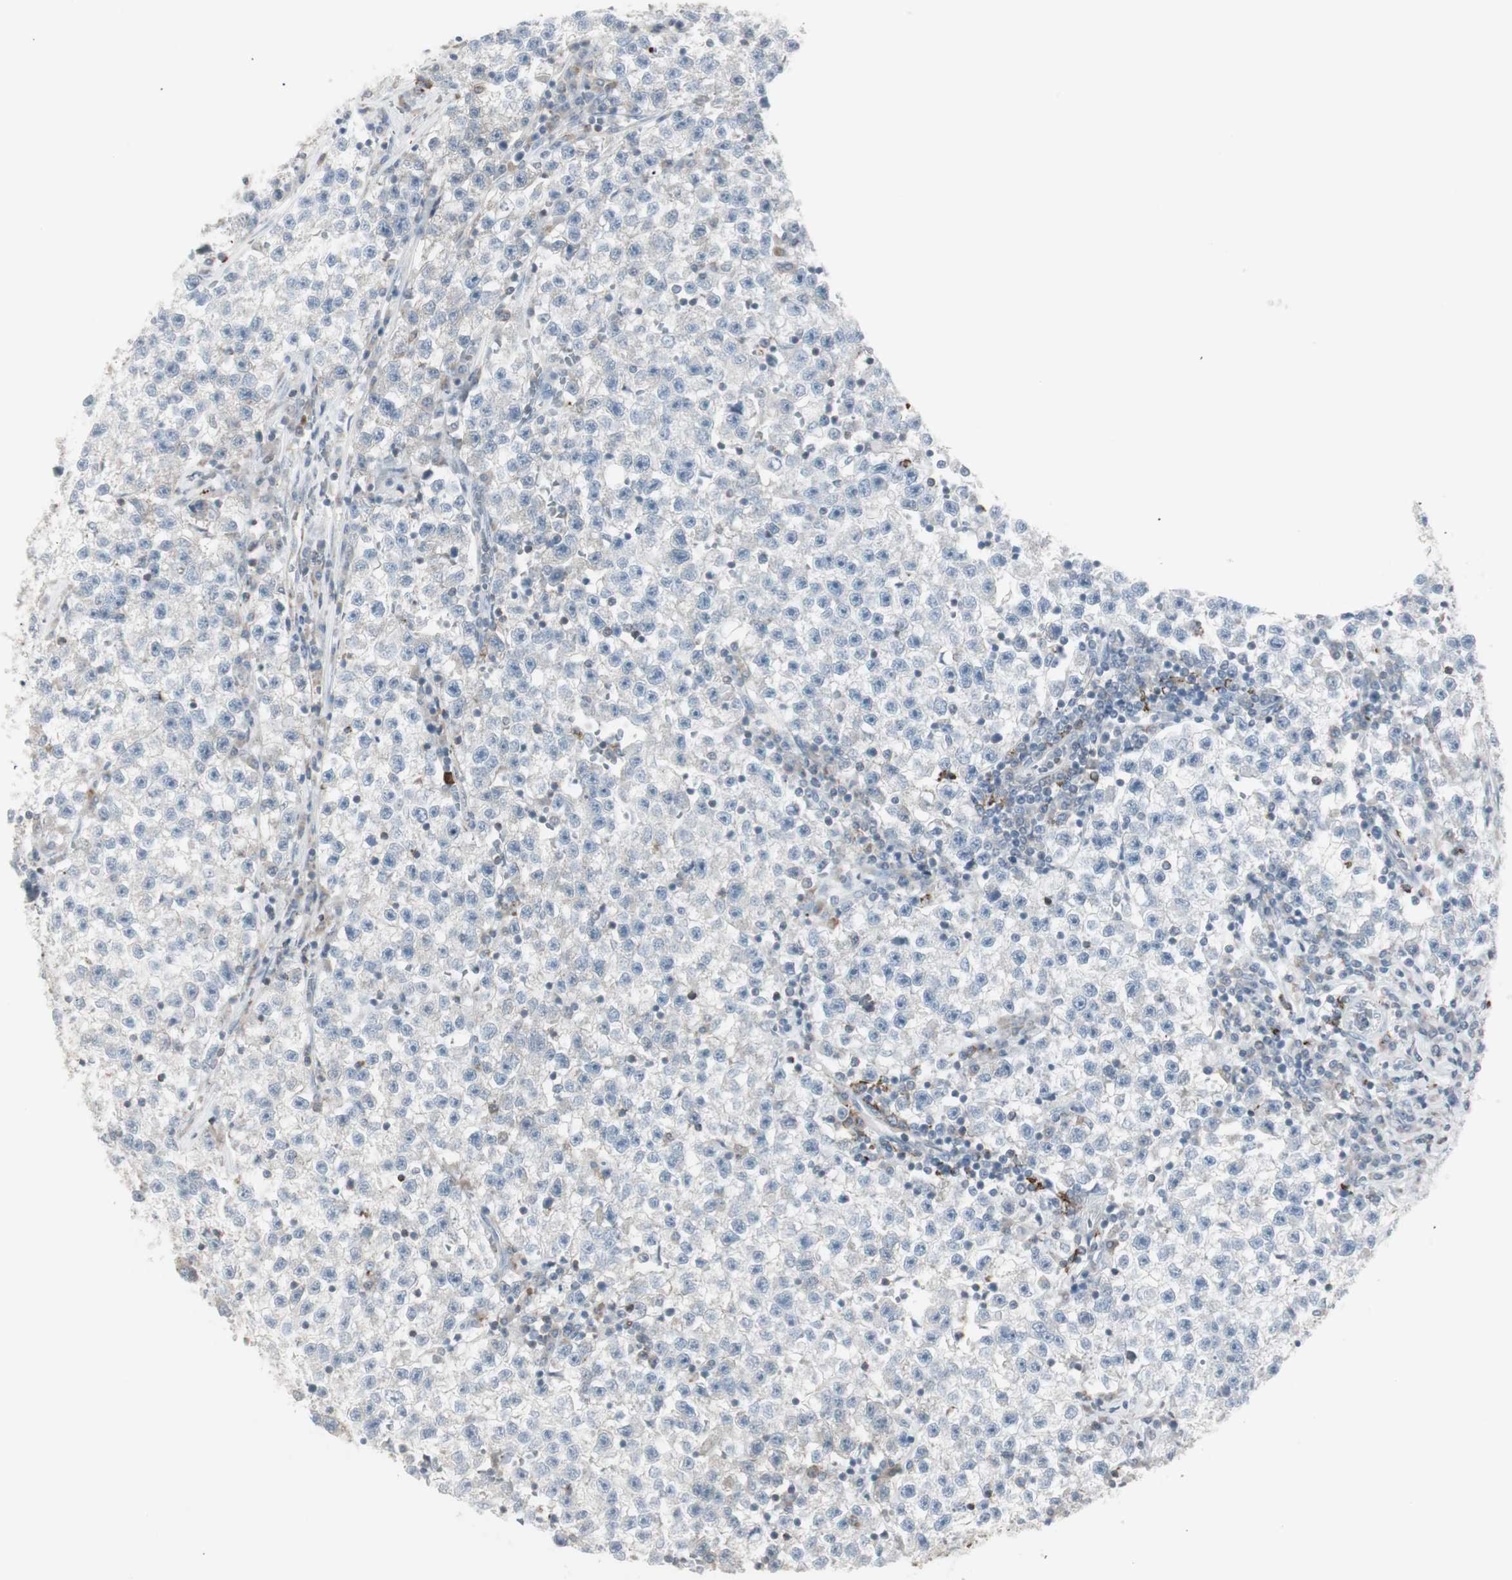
{"staining": {"intensity": "negative", "quantity": "none", "location": "none"}, "tissue": "testis cancer", "cell_type": "Tumor cells", "image_type": "cancer", "snomed": [{"axis": "morphology", "description": "Seminoma, NOS"}, {"axis": "topography", "description": "Testis"}], "caption": "DAB immunohistochemical staining of human testis cancer exhibits no significant expression in tumor cells. (Immunohistochemistry, brightfield microscopy, high magnification).", "gene": "MAP4K4", "patient": {"sex": "male", "age": 22}}